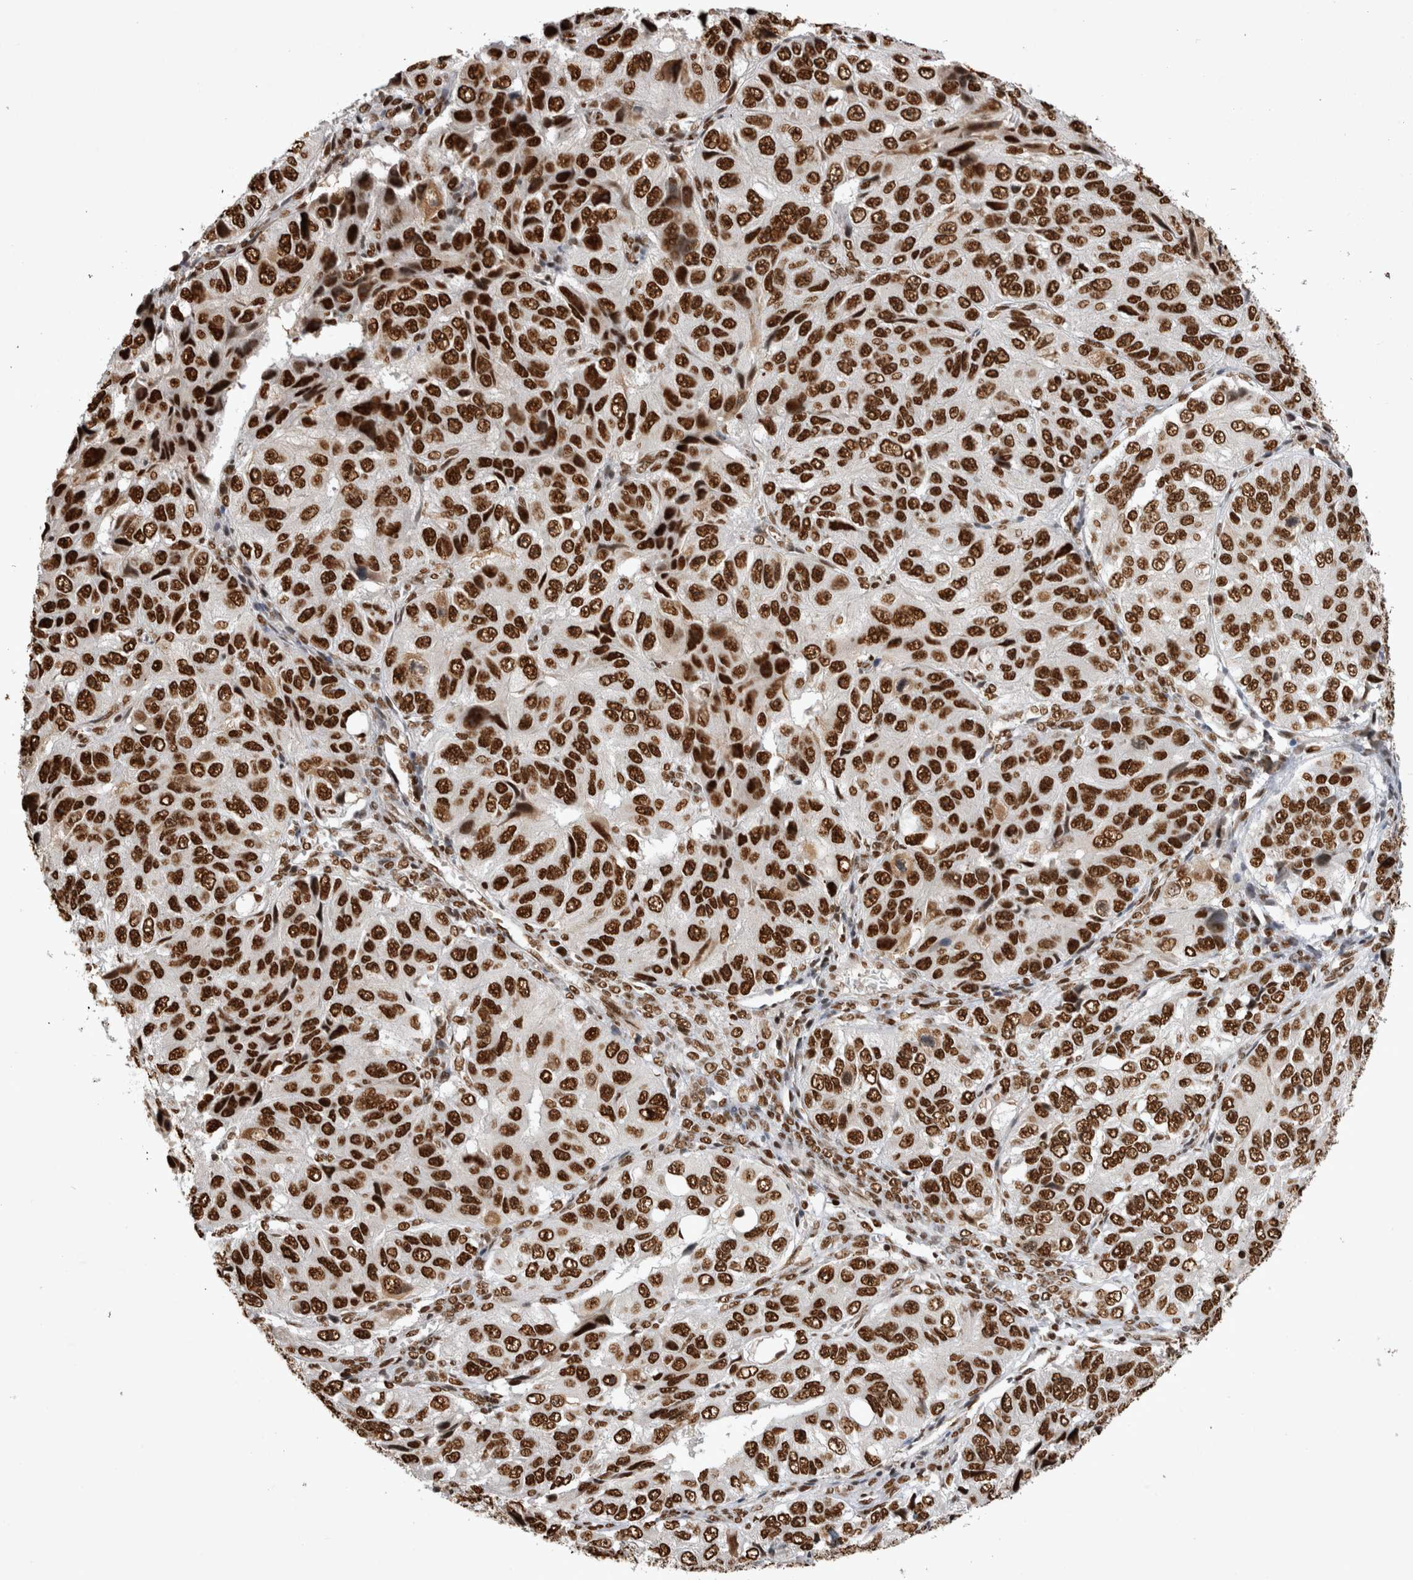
{"staining": {"intensity": "strong", "quantity": ">75%", "location": "nuclear"}, "tissue": "ovarian cancer", "cell_type": "Tumor cells", "image_type": "cancer", "snomed": [{"axis": "morphology", "description": "Carcinoma, endometroid"}, {"axis": "topography", "description": "Ovary"}], "caption": "Protein positivity by immunohistochemistry (IHC) displays strong nuclear expression in about >75% of tumor cells in ovarian endometroid carcinoma.", "gene": "EYA2", "patient": {"sex": "female", "age": 51}}